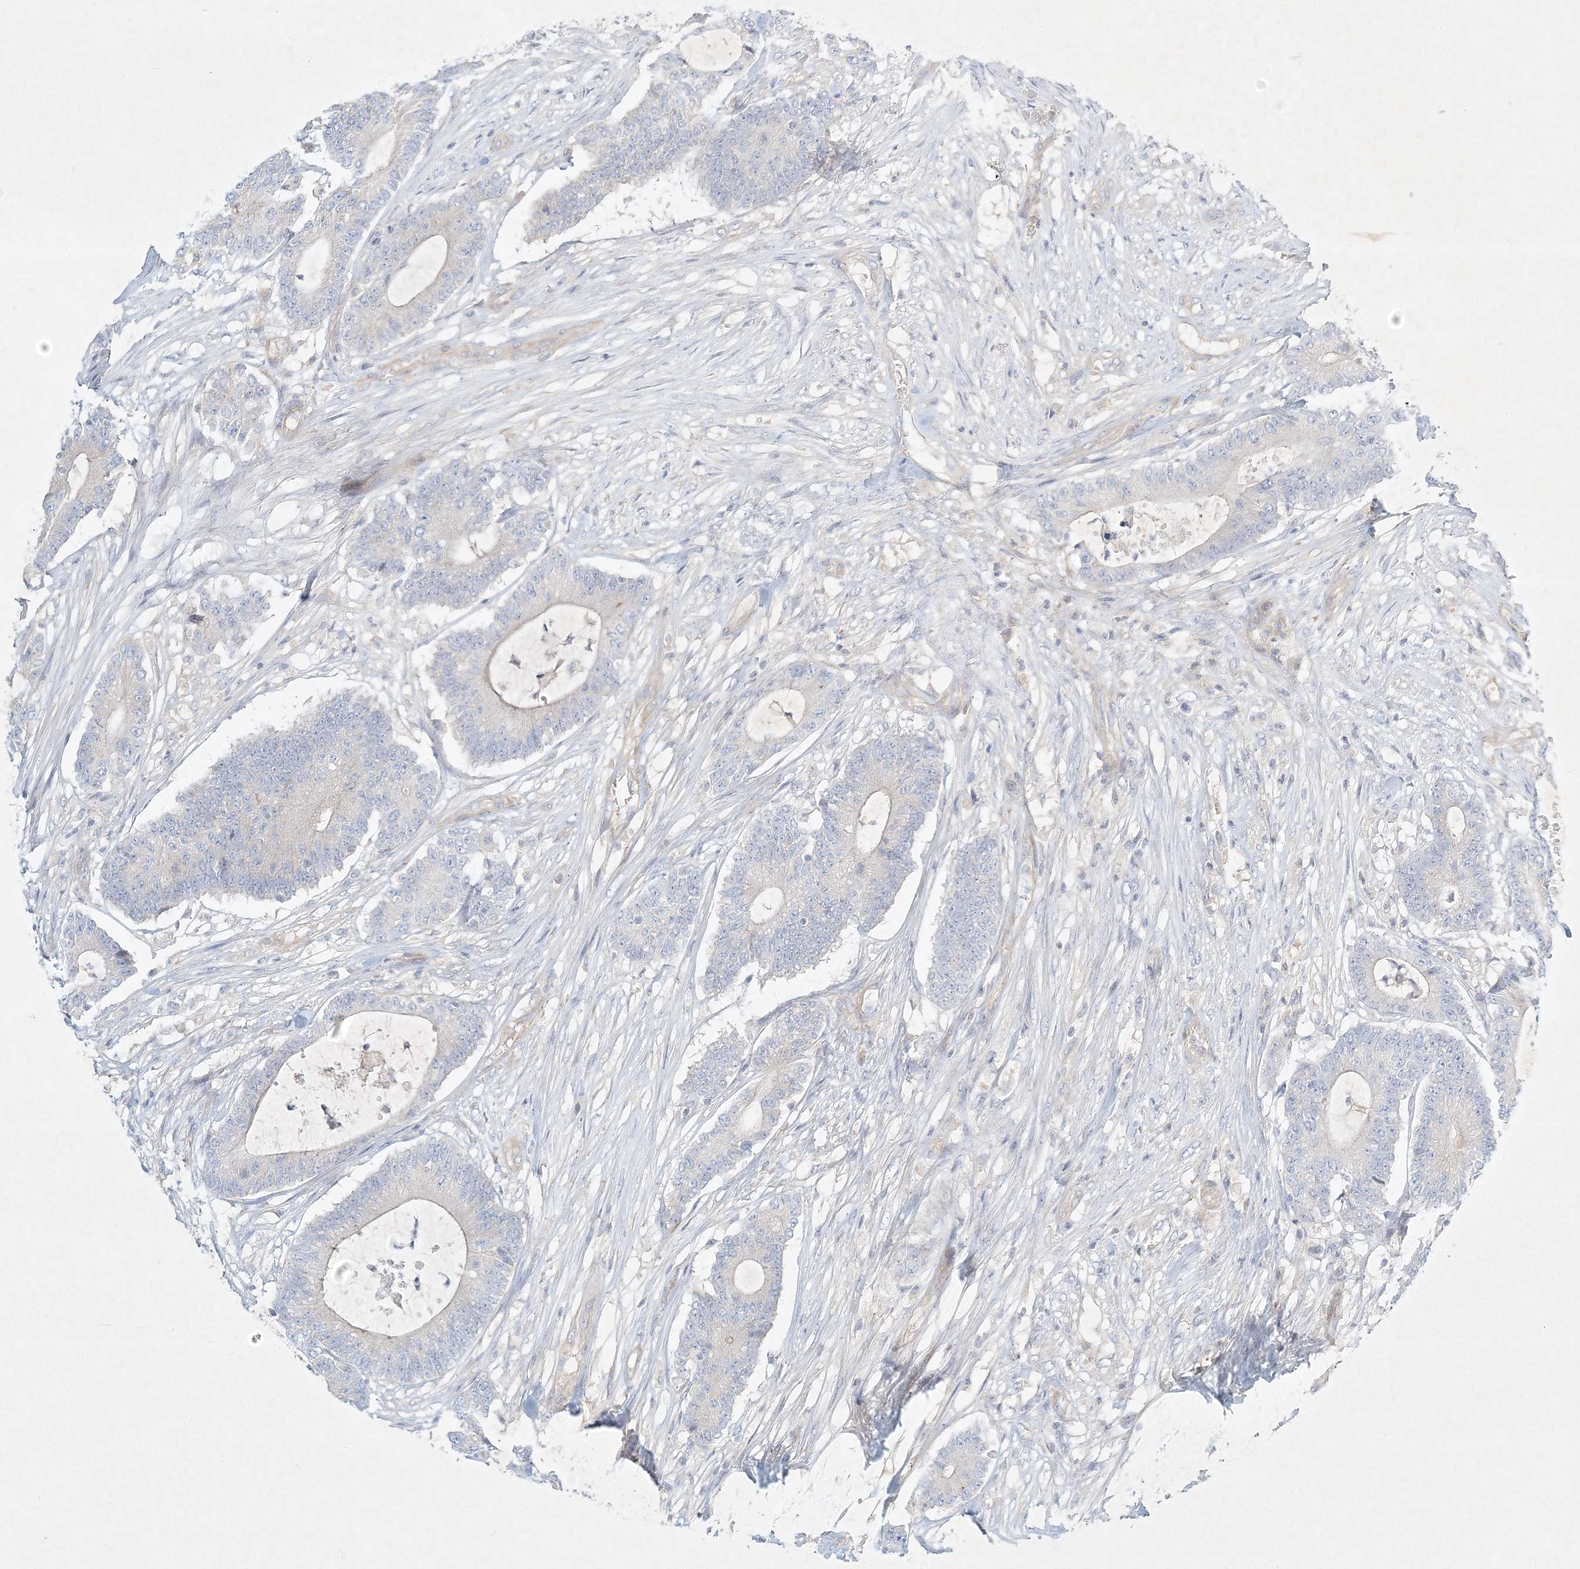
{"staining": {"intensity": "negative", "quantity": "none", "location": "none"}, "tissue": "colorectal cancer", "cell_type": "Tumor cells", "image_type": "cancer", "snomed": [{"axis": "morphology", "description": "Adenocarcinoma, NOS"}, {"axis": "topography", "description": "Colon"}], "caption": "This histopathology image is of colorectal adenocarcinoma stained with IHC to label a protein in brown with the nuclei are counter-stained blue. There is no staining in tumor cells. (Stains: DAB immunohistochemistry with hematoxylin counter stain, Microscopy: brightfield microscopy at high magnification).", "gene": "STK11IP", "patient": {"sex": "female", "age": 84}}